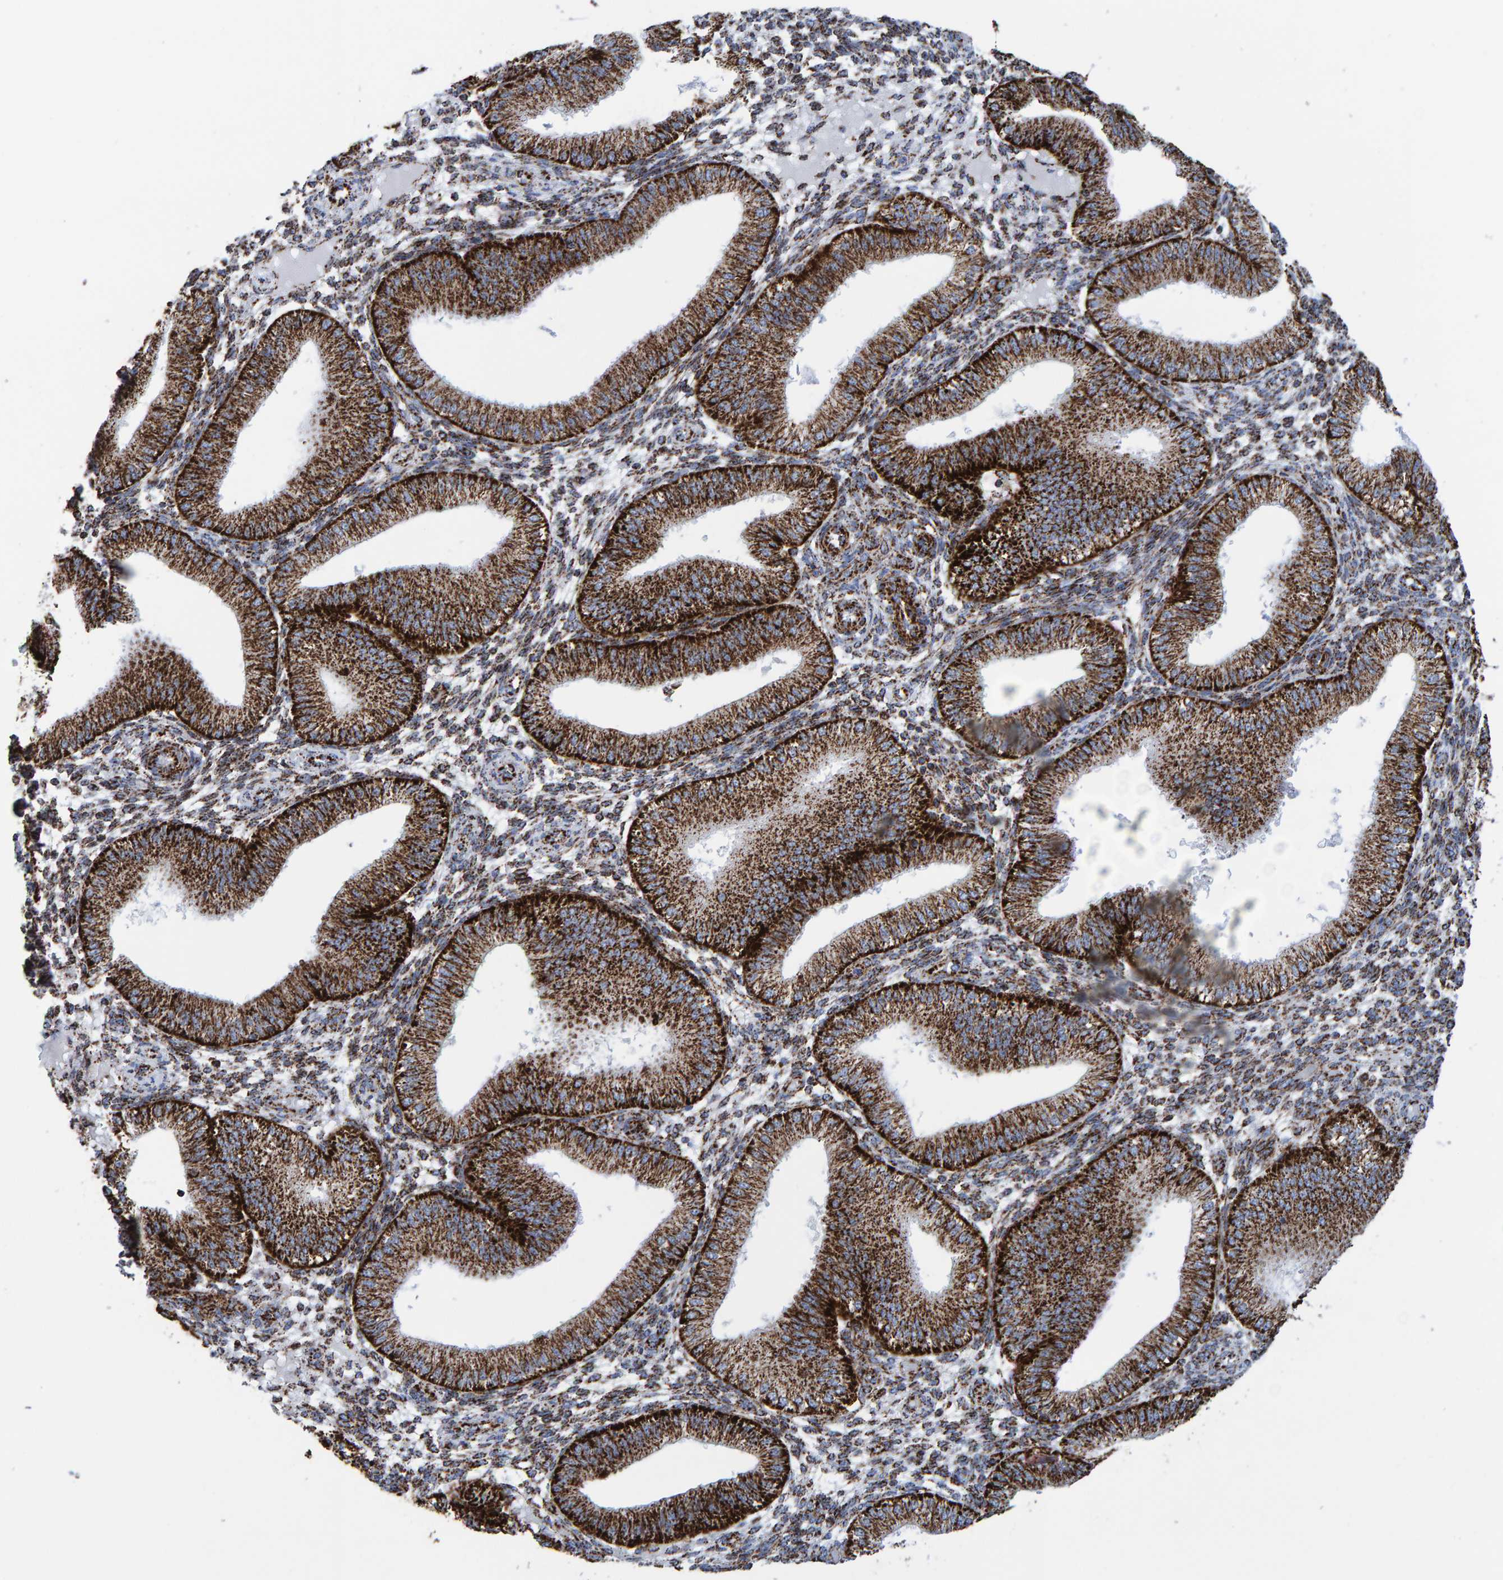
{"staining": {"intensity": "moderate", "quantity": ">75%", "location": "cytoplasmic/membranous"}, "tissue": "endometrium", "cell_type": "Cells in endometrial stroma", "image_type": "normal", "snomed": [{"axis": "morphology", "description": "Normal tissue, NOS"}, {"axis": "topography", "description": "Endometrium"}], "caption": "Endometrium stained with DAB immunohistochemistry shows medium levels of moderate cytoplasmic/membranous staining in about >75% of cells in endometrial stroma.", "gene": "ENSG00000262660", "patient": {"sex": "female", "age": 39}}